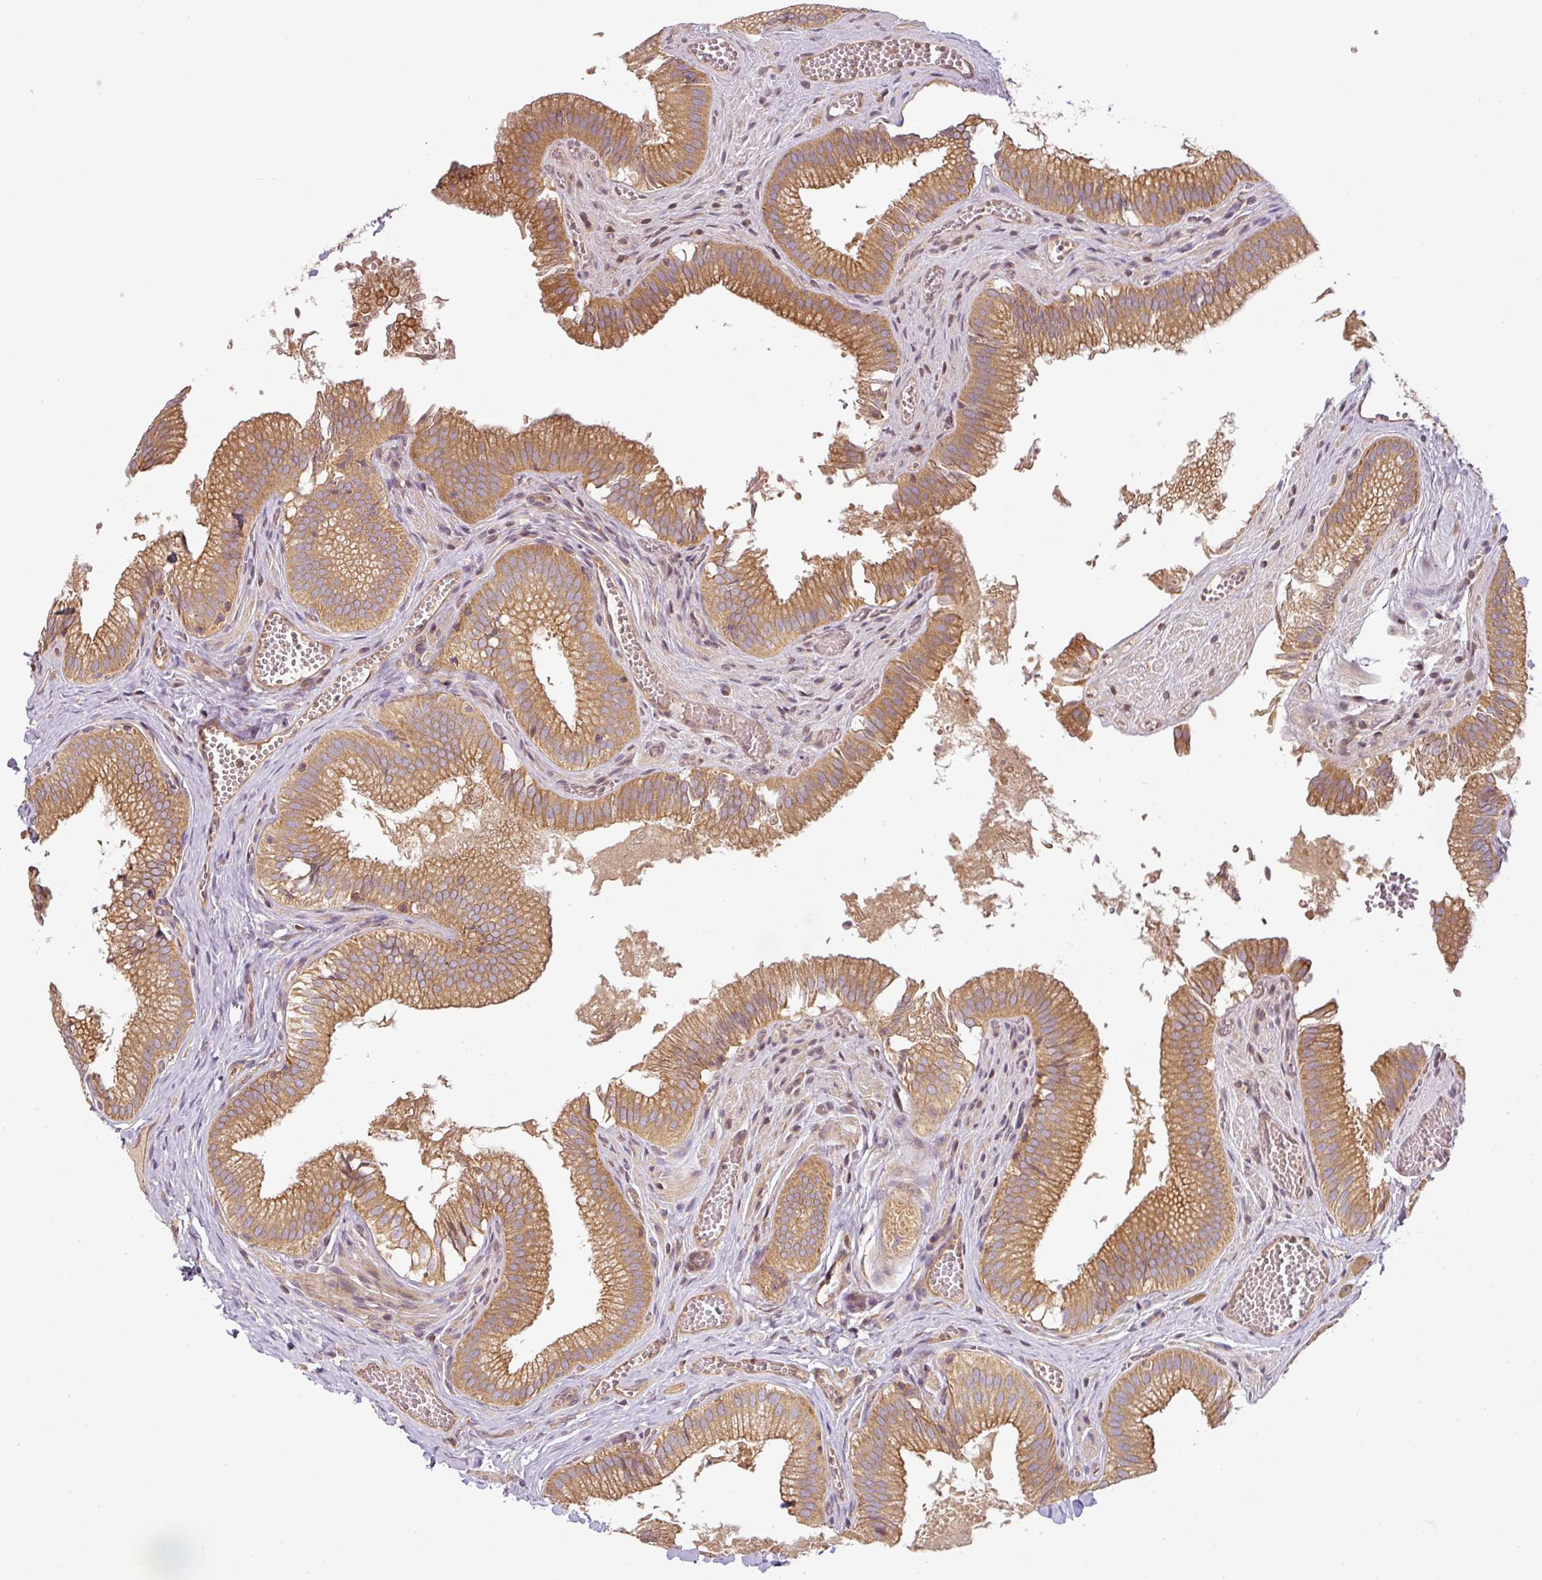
{"staining": {"intensity": "moderate", "quantity": ">75%", "location": "cytoplasmic/membranous"}, "tissue": "gallbladder", "cell_type": "Glandular cells", "image_type": "normal", "snomed": [{"axis": "morphology", "description": "Normal tissue, NOS"}, {"axis": "topography", "description": "Gallbladder"}, {"axis": "topography", "description": "Peripheral nerve tissue"}], "caption": "Protein analysis of benign gallbladder displays moderate cytoplasmic/membranous expression in about >75% of glandular cells. (DAB IHC, brown staining for protein, blue staining for nuclei).", "gene": "RNF31", "patient": {"sex": "male", "age": 17}}